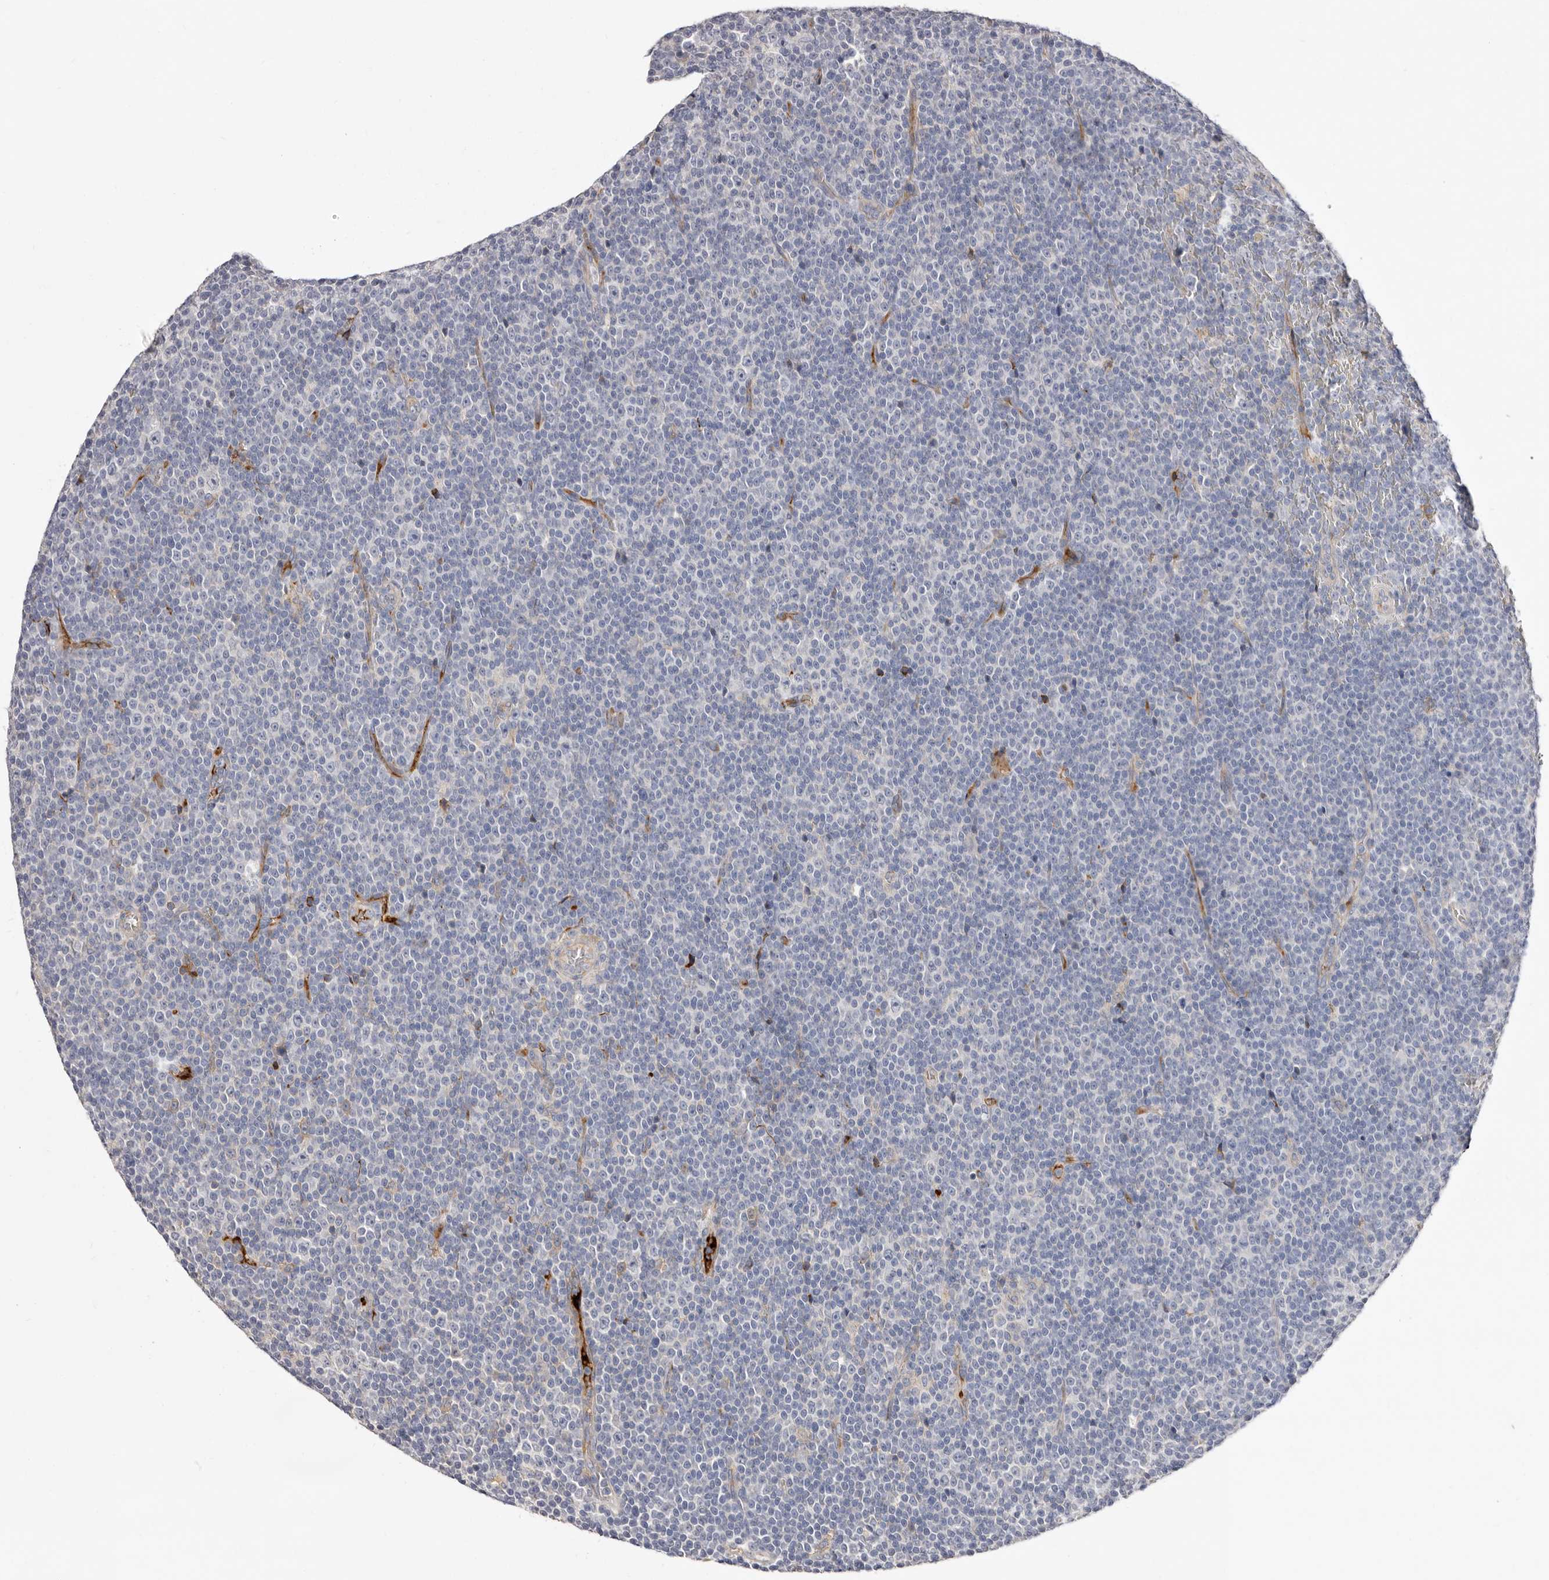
{"staining": {"intensity": "negative", "quantity": "none", "location": "none"}, "tissue": "lymphoma", "cell_type": "Tumor cells", "image_type": "cancer", "snomed": [{"axis": "morphology", "description": "Malignant lymphoma, non-Hodgkin's type, Low grade"}, {"axis": "topography", "description": "Lymph node"}], "caption": "Tumor cells show no significant positivity in lymphoma.", "gene": "LMLN", "patient": {"sex": "female", "age": 67}}